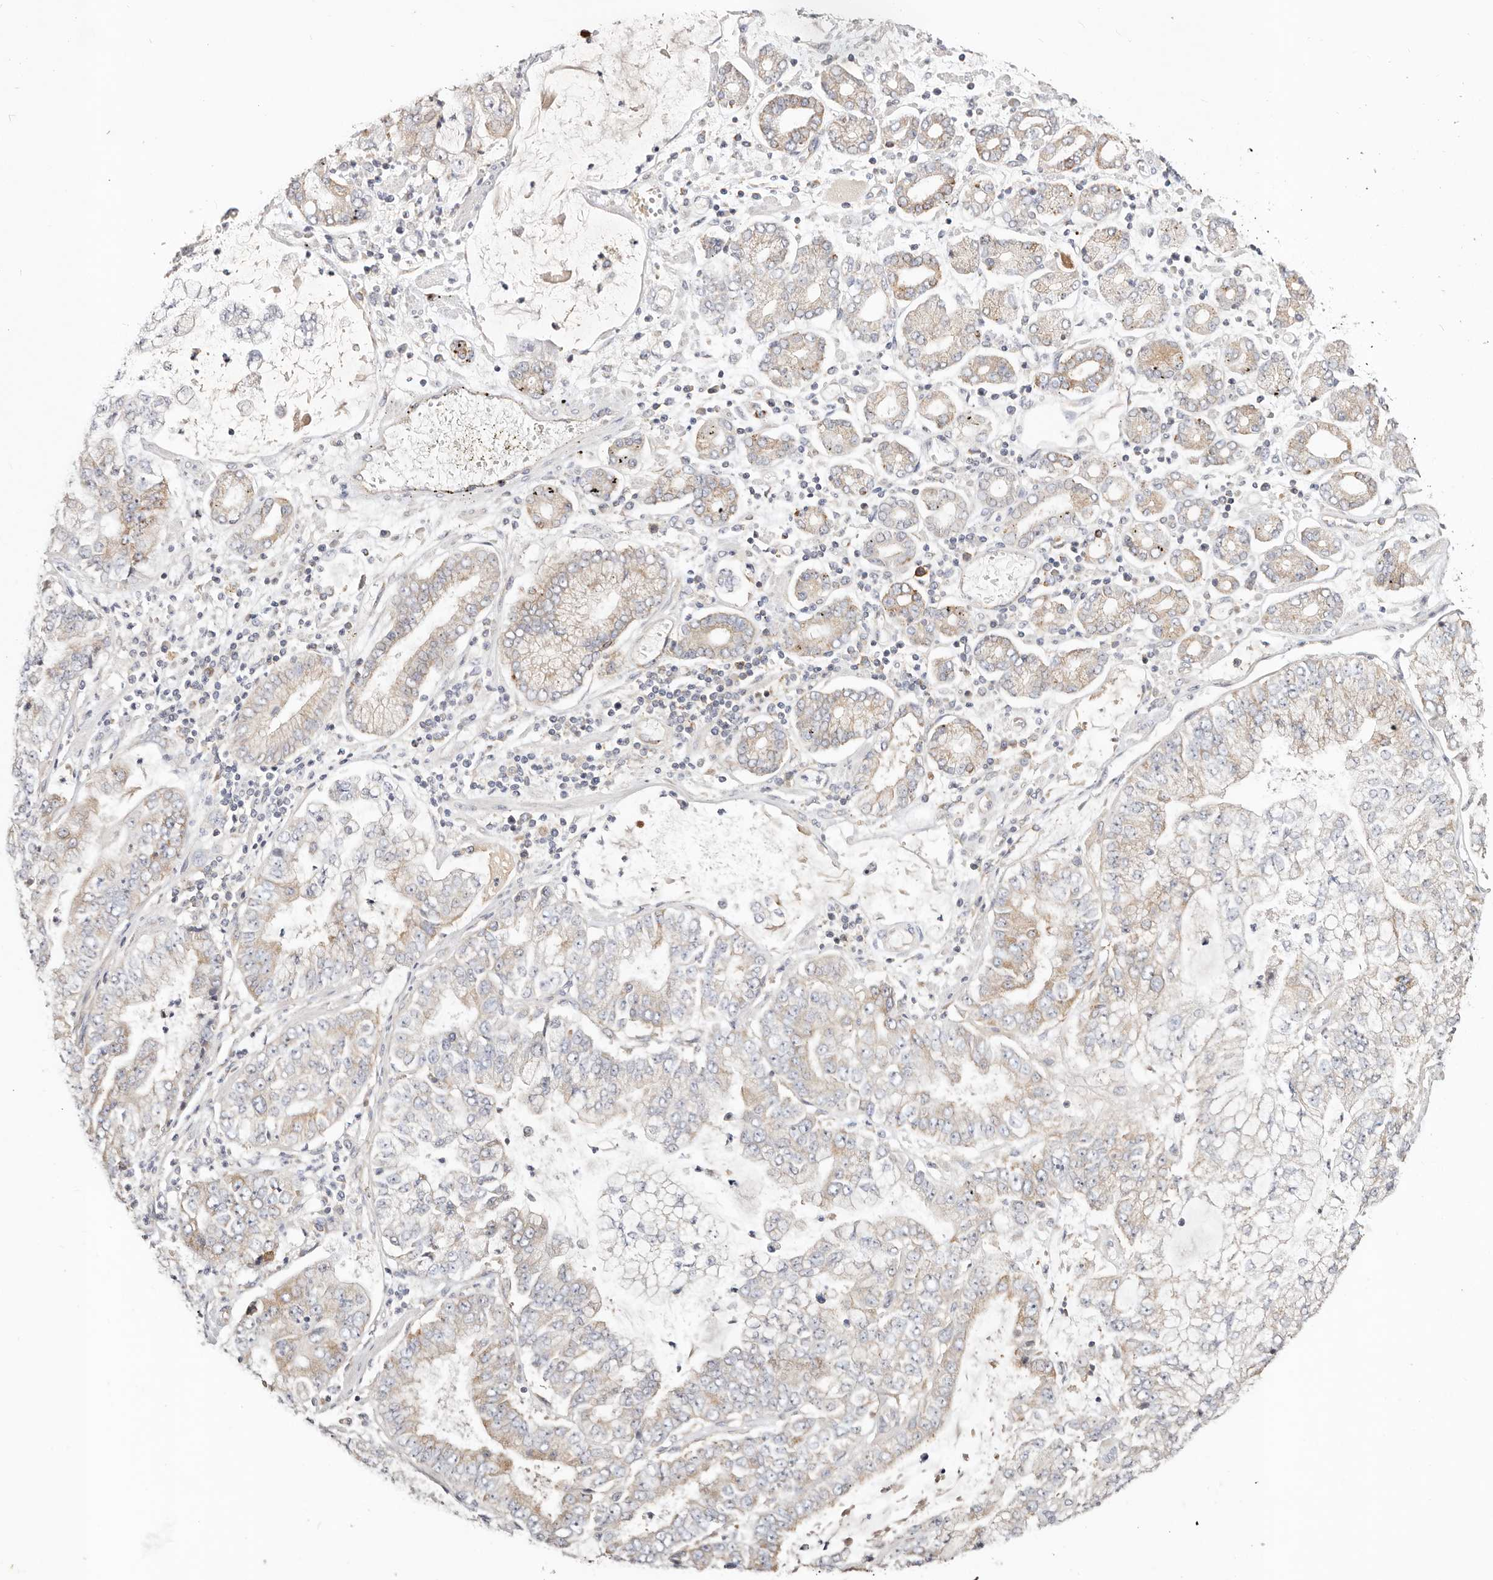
{"staining": {"intensity": "moderate", "quantity": "<25%", "location": "cytoplasmic/membranous"}, "tissue": "stomach cancer", "cell_type": "Tumor cells", "image_type": "cancer", "snomed": [{"axis": "morphology", "description": "Adenocarcinoma, NOS"}, {"axis": "topography", "description": "Stomach"}], "caption": "Immunohistochemistry micrograph of neoplastic tissue: human stomach cancer stained using immunohistochemistry (IHC) exhibits low levels of moderate protein expression localized specifically in the cytoplasmic/membranous of tumor cells, appearing as a cytoplasmic/membranous brown color.", "gene": "GNA13", "patient": {"sex": "male", "age": 76}}